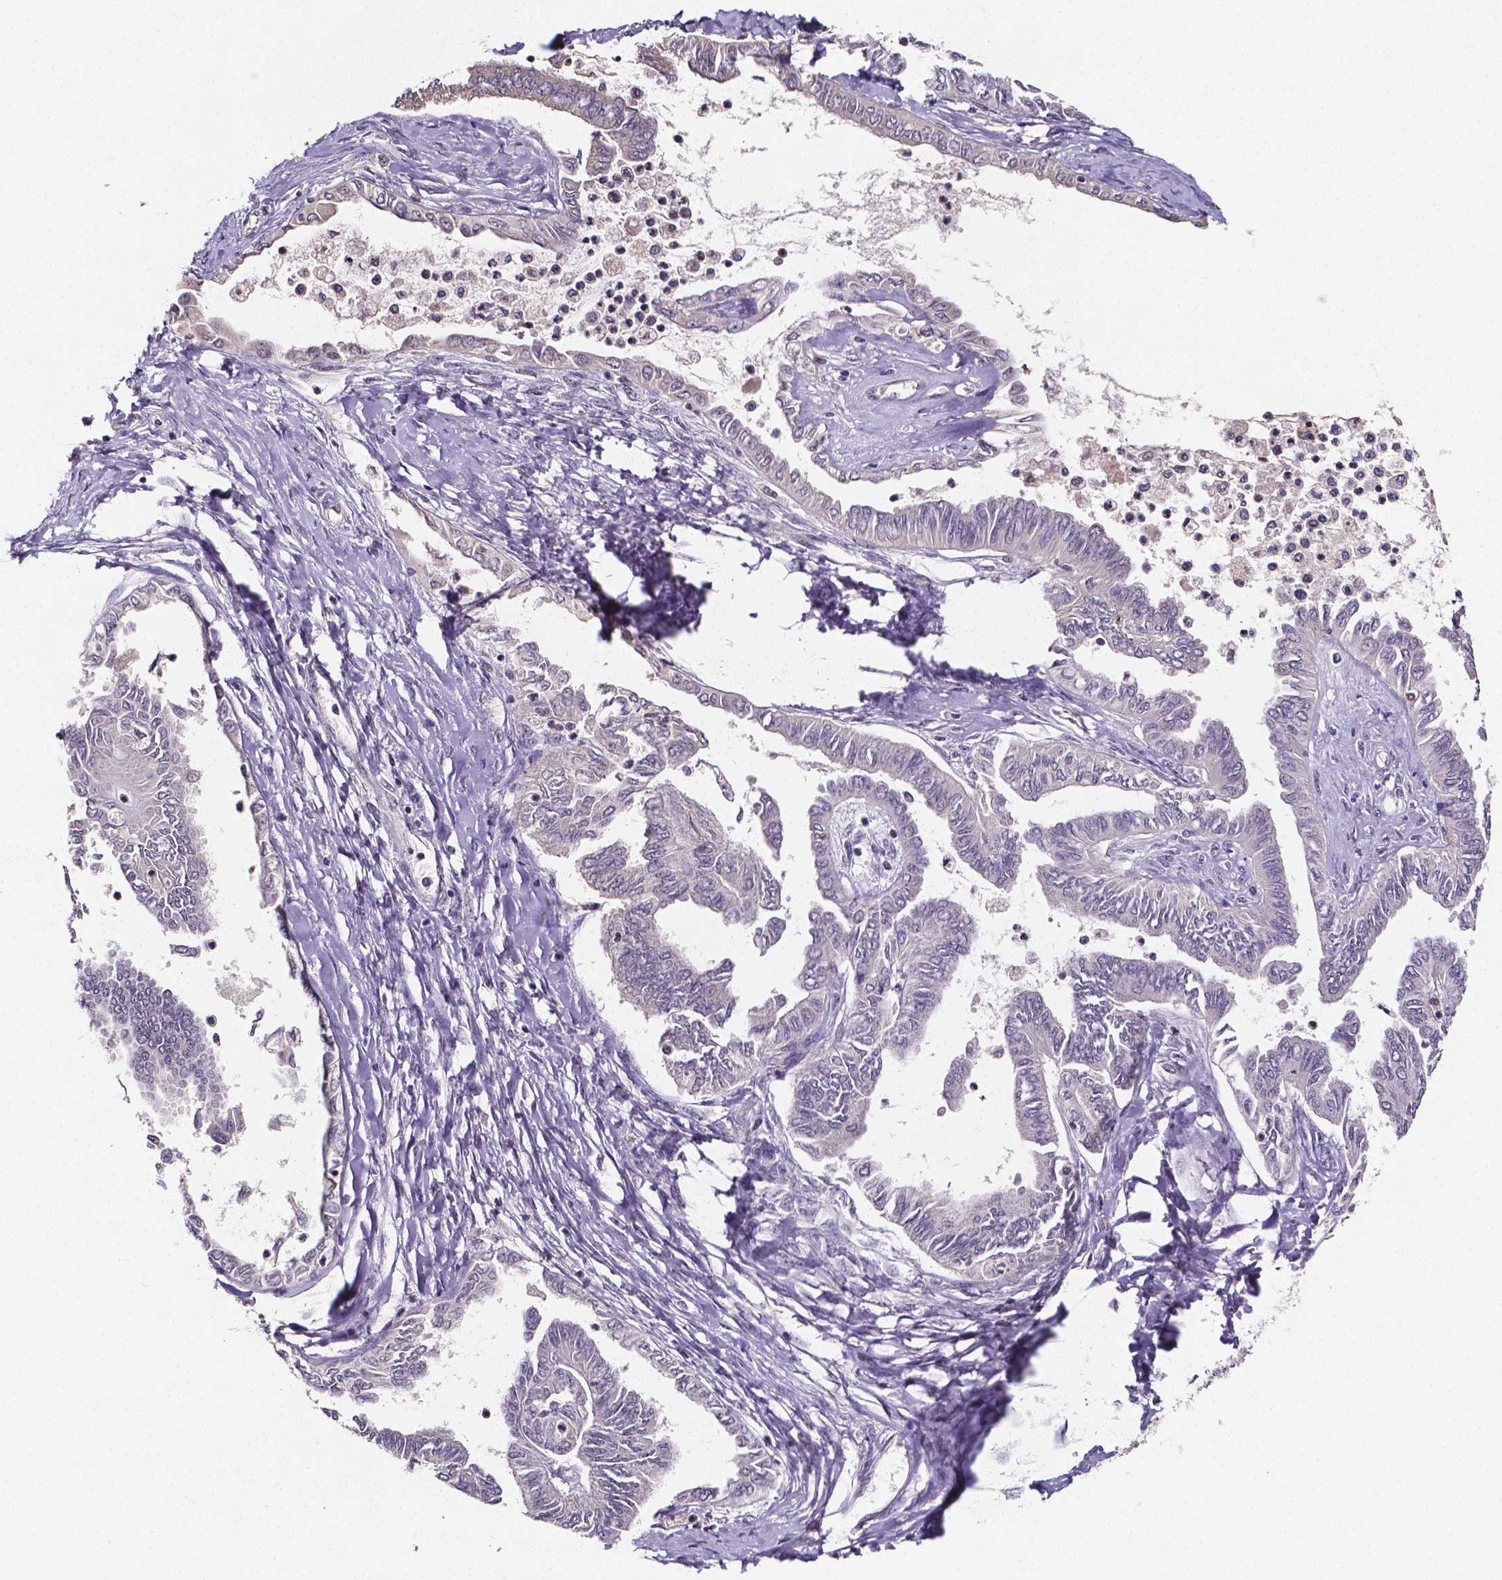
{"staining": {"intensity": "negative", "quantity": "none", "location": "none"}, "tissue": "ovarian cancer", "cell_type": "Tumor cells", "image_type": "cancer", "snomed": [{"axis": "morphology", "description": "Carcinoma, endometroid"}, {"axis": "topography", "description": "Ovary"}], "caption": "This is an immunohistochemistry micrograph of human ovarian cancer. There is no staining in tumor cells.", "gene": "NRGN", "patient": {"sex": "female", "age": 70}}